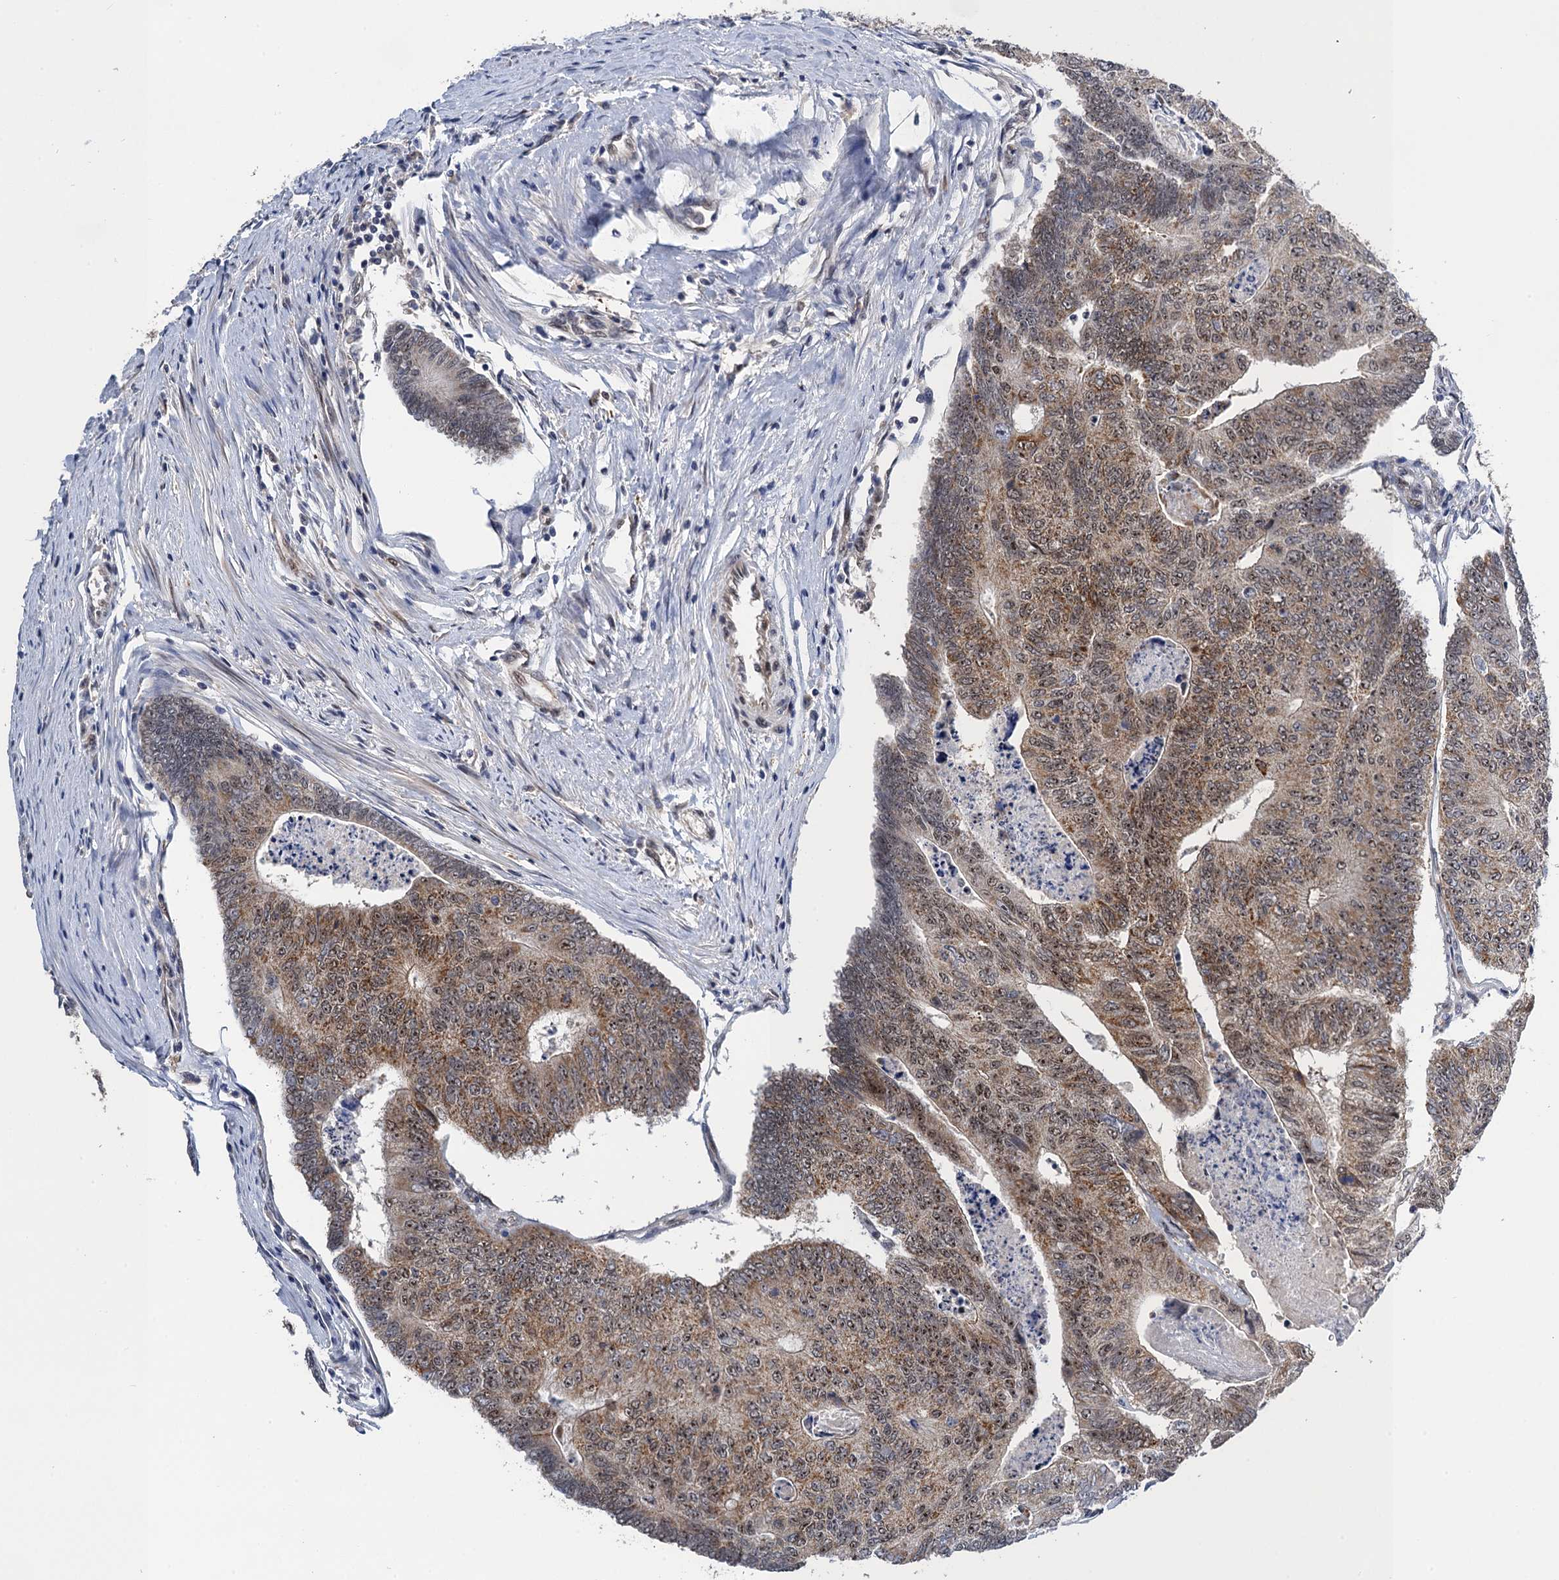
{"staining": {"intensity": "moderate", "quantity": ">75%", "location": "cytoplasmic/membranous,nuclear"}, "tissue": "colorectal cancer", "cell_type": "Tumor cells", "image_type": "cancer", "snomed": [{"axis": "morphology", "description": "Adenocarcinoma, NOS"}, {"axis": "topography", "description": "Colon"}], "caption": "A high-resolution histopathology image shows immunohistochemistry staining of adenocarcinoma (colorectal), which demonstrates moderate cytoplasmic/membranous and nuclear positivity in approximately >75% of tumor cells.", "gene": "ZAR1L", "patient": {"sex": "female", "age": 67}}